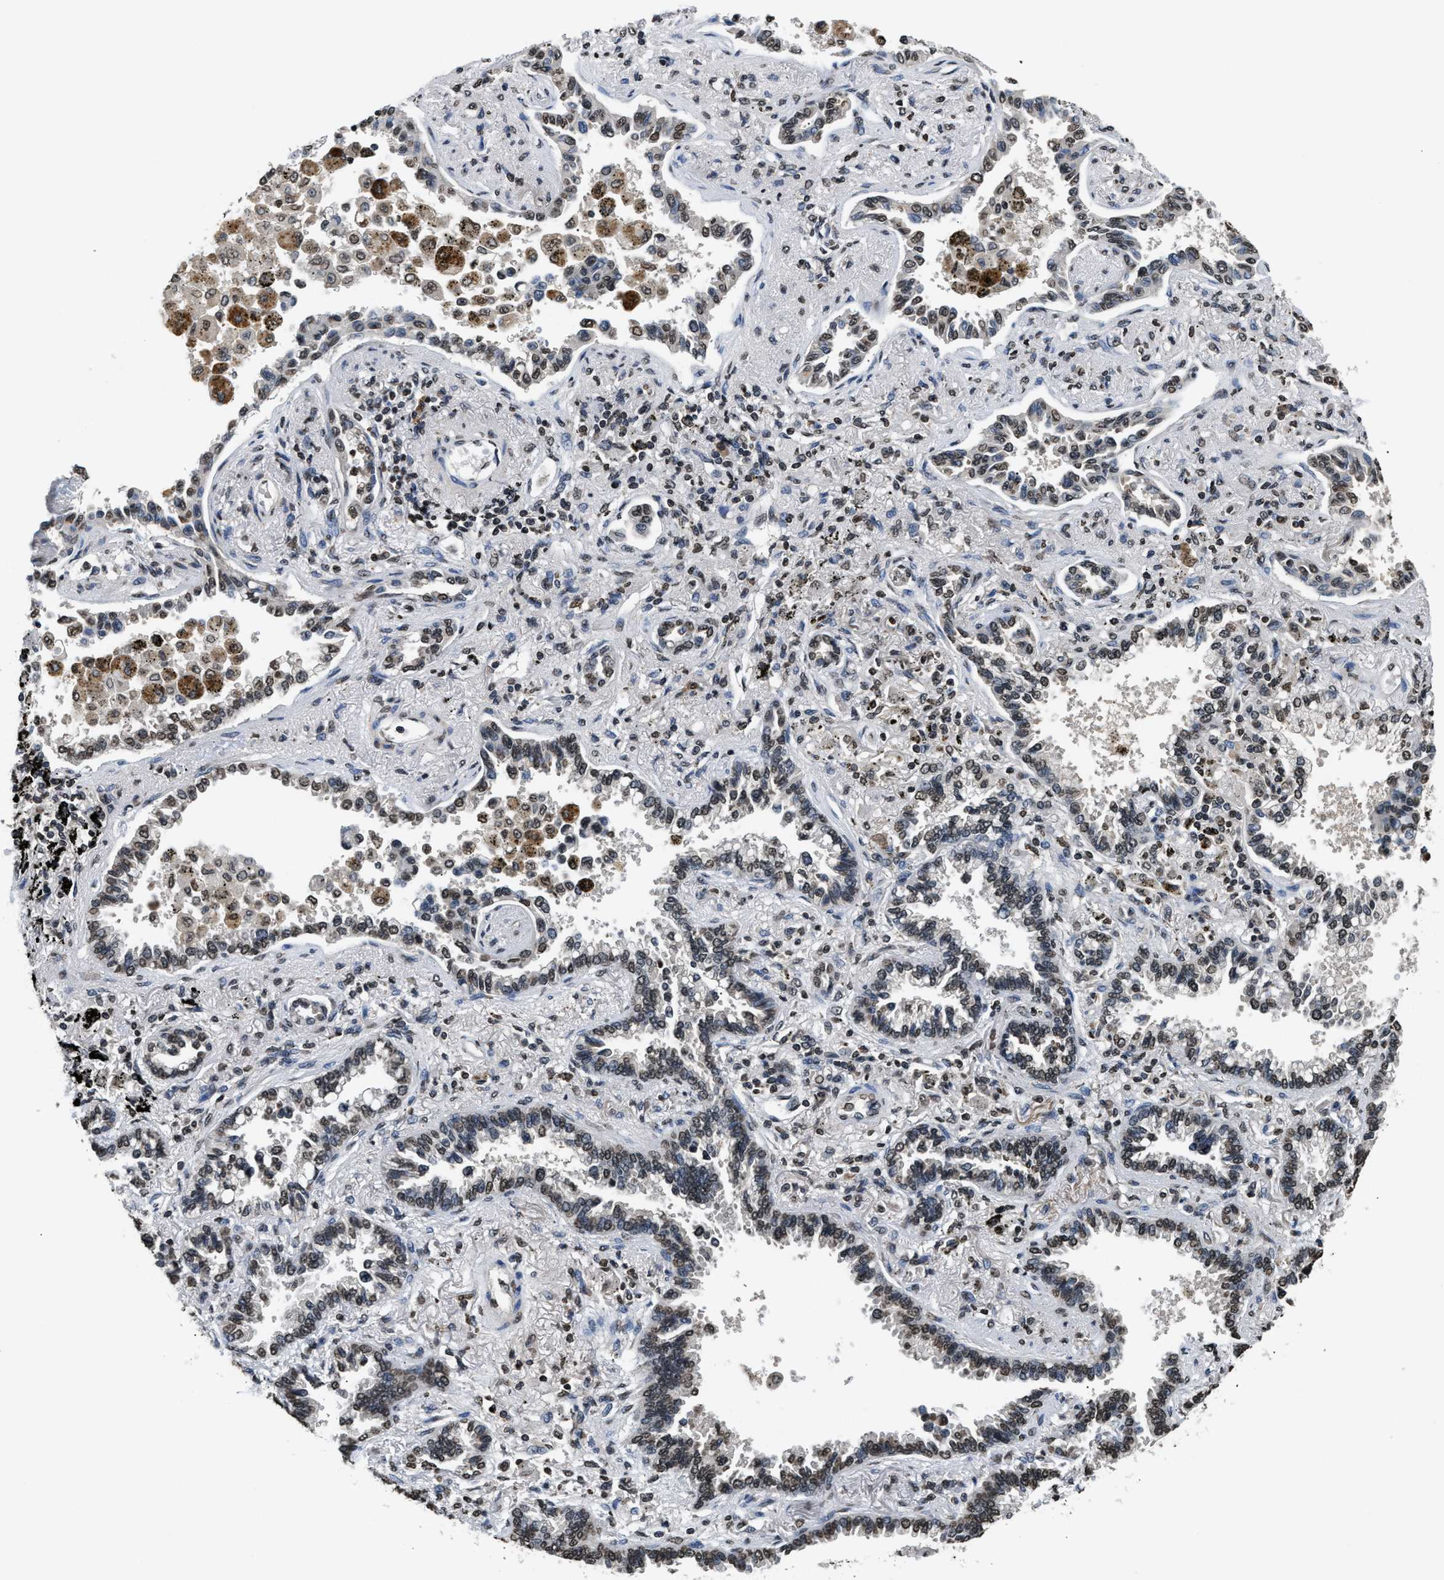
{"staining": {"intensity": "weak", "quantity": "25%-75%", "location": "nuclear"}, "tissue": "lung cancer", "cell_type": "Tumor cells", "image_type": "cancer", "snomed": [{"axis": "morphology", "description": "Normal tissue, NOS"}, {"axis": "morphology", "description": "Adenocarcinoma, NOS"}, {"axis": "topography", "description": "Lung"}], "caption": "Lung cancer (adenocarcinoma) stained for a protein displays weak nuclear positivity in tumor cells.", "gene": "DNASE1L3", "patient": {"sex": "male", "age": 59}}